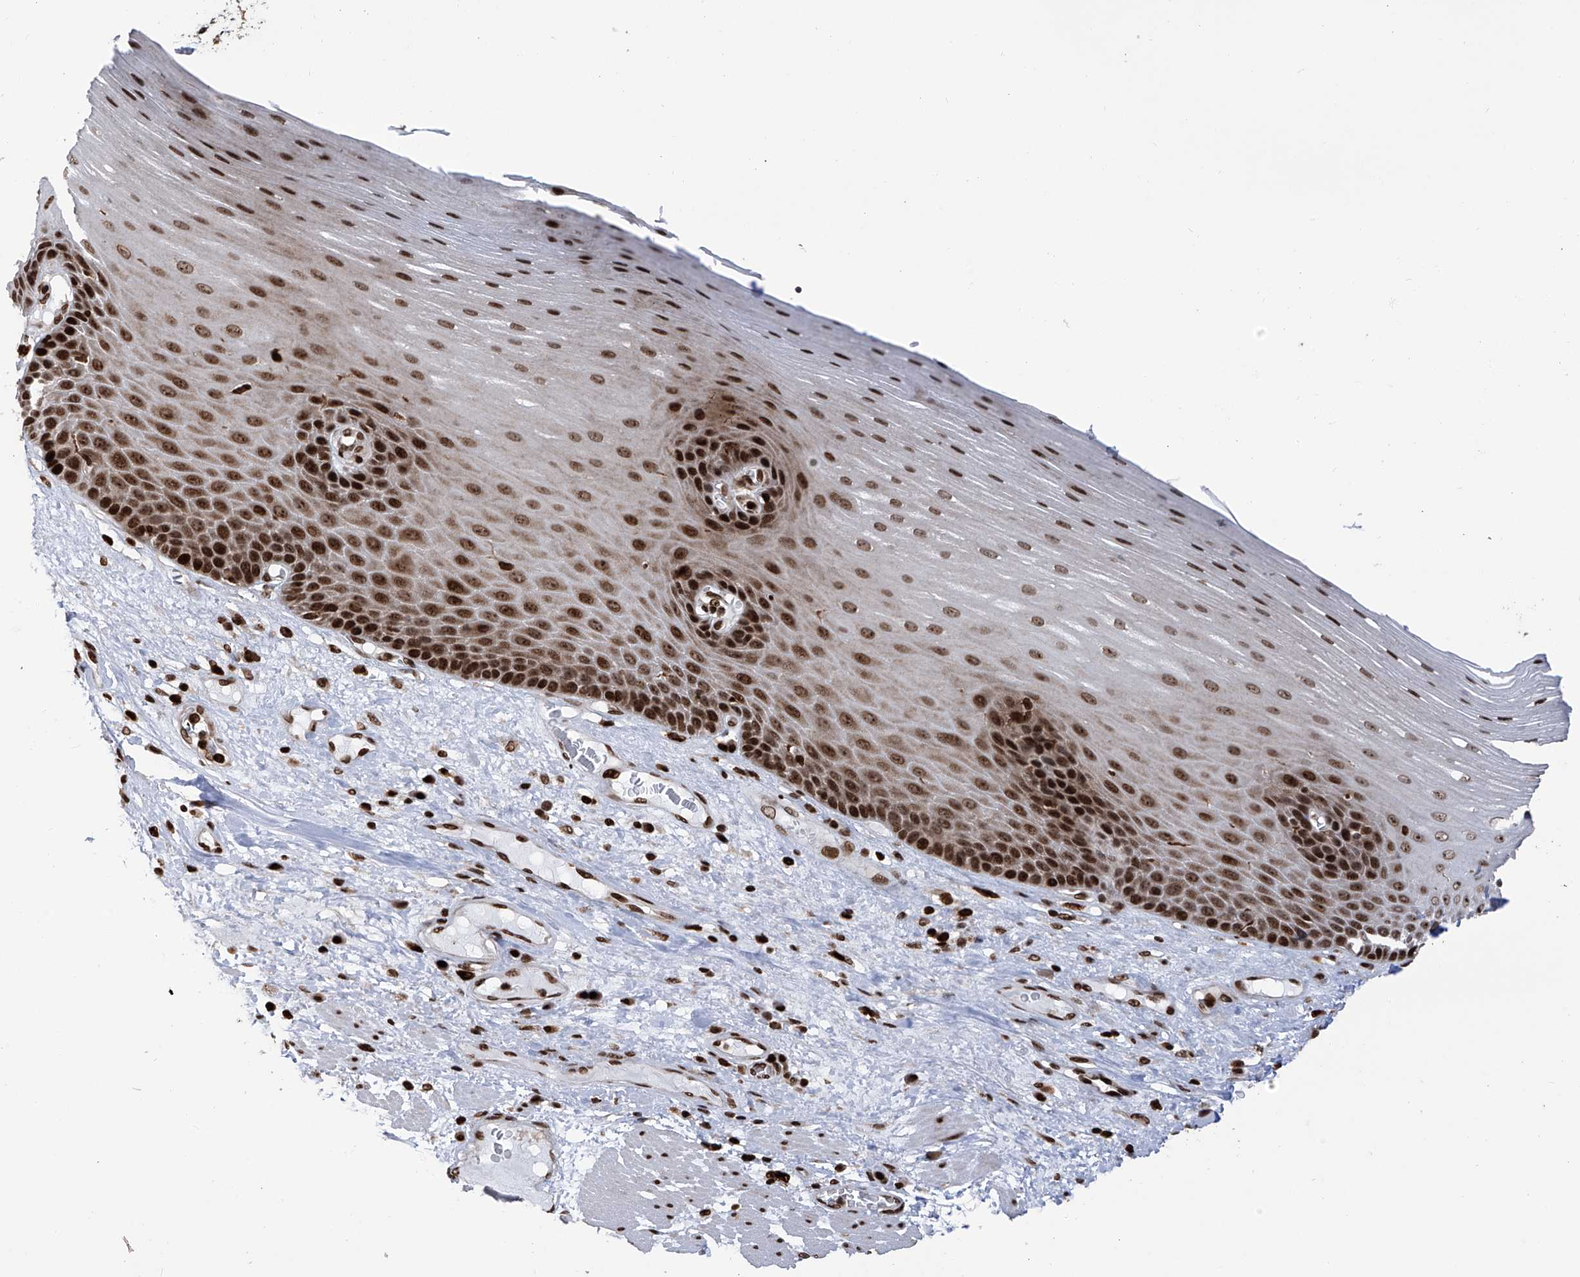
{"staining": {"intensity": "strong", "quantity": ">75%", "location": "nuclear"}, "tissue": "esophagus", "cell_type": "Squamous epithelial cells", "image_type": "normal", "snomed": [{"axis": "morphology", "description": "Normal tissue, NOS"}, {"axis": "topography", "description": "Esophagus"}], "caption": "Immunohistochemistry (IHC) histopathology image of unremarkable esophagus: esophagus stained using IHC shows high levels of strong protein expression localized specifically in the nuclear of squamous epithelial cells, appearing as a nuclear brown color.", "gene": "PAK1IP1", "patient": {"sex": "male", "age": 62}}